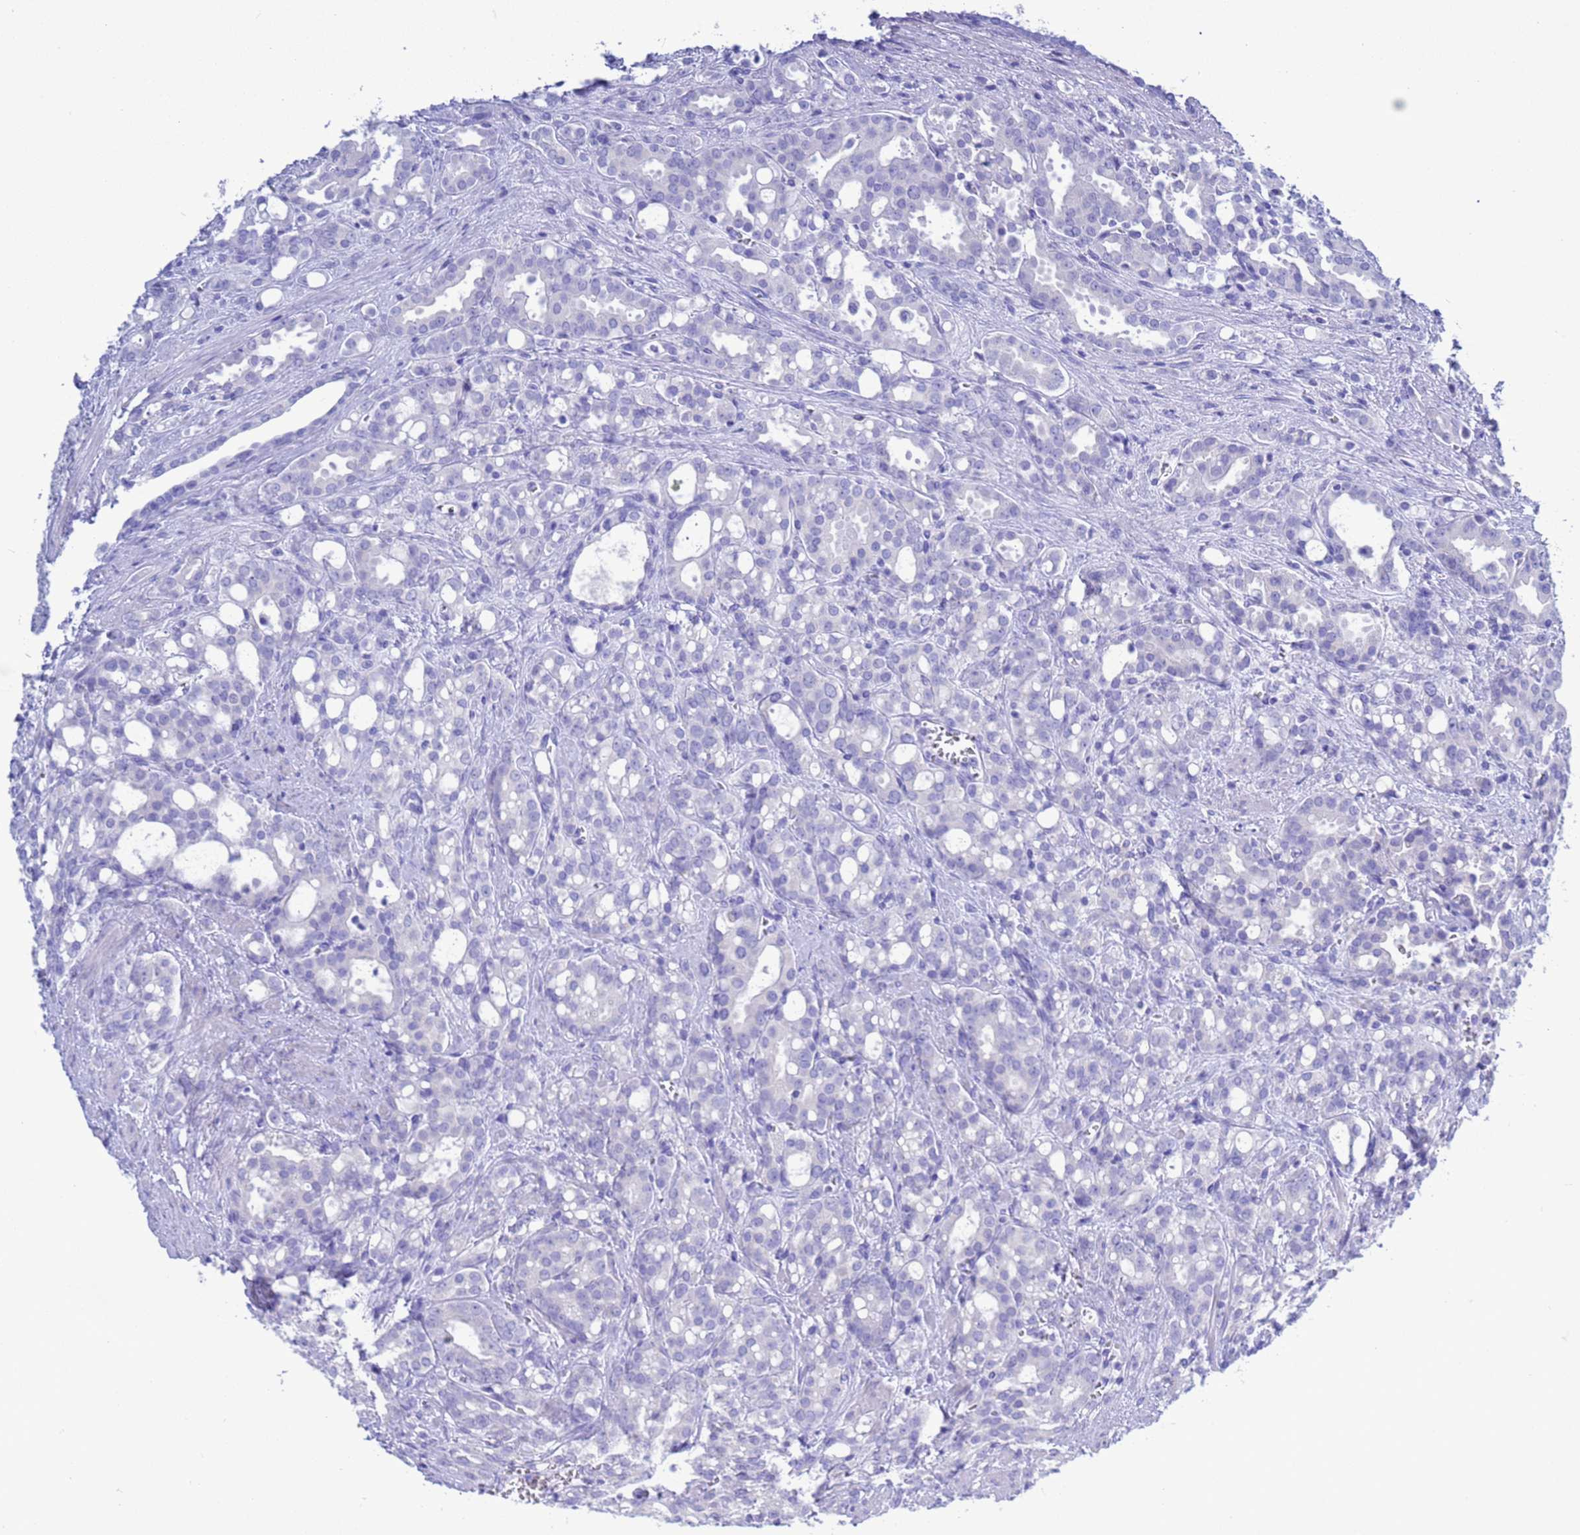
{"staining": {"intensity": "negative", "quantity": "none", "location": "none"}, "tissue": "prostate cancer", "cell_type": "Tumor cells", "image_type": "cancer", "snomed": [{"axis": "morphology", "description": "Adenocarcinoma, High grade"}, {"axis": "topography", "description": "Prostate"}], "caption": "An IHC micrograph of prostate adenocarcinoma (high-grade) is shown. There is no staining in tumor cells of prostate adenocarcinoma (high-grade). Brightfield microscopy of IHC stained with DAB (brown) and hematoxylin (blue), captured at high magnification.", "gene": "GSTM1", "patient": {"sex": "male", "age": 72}}